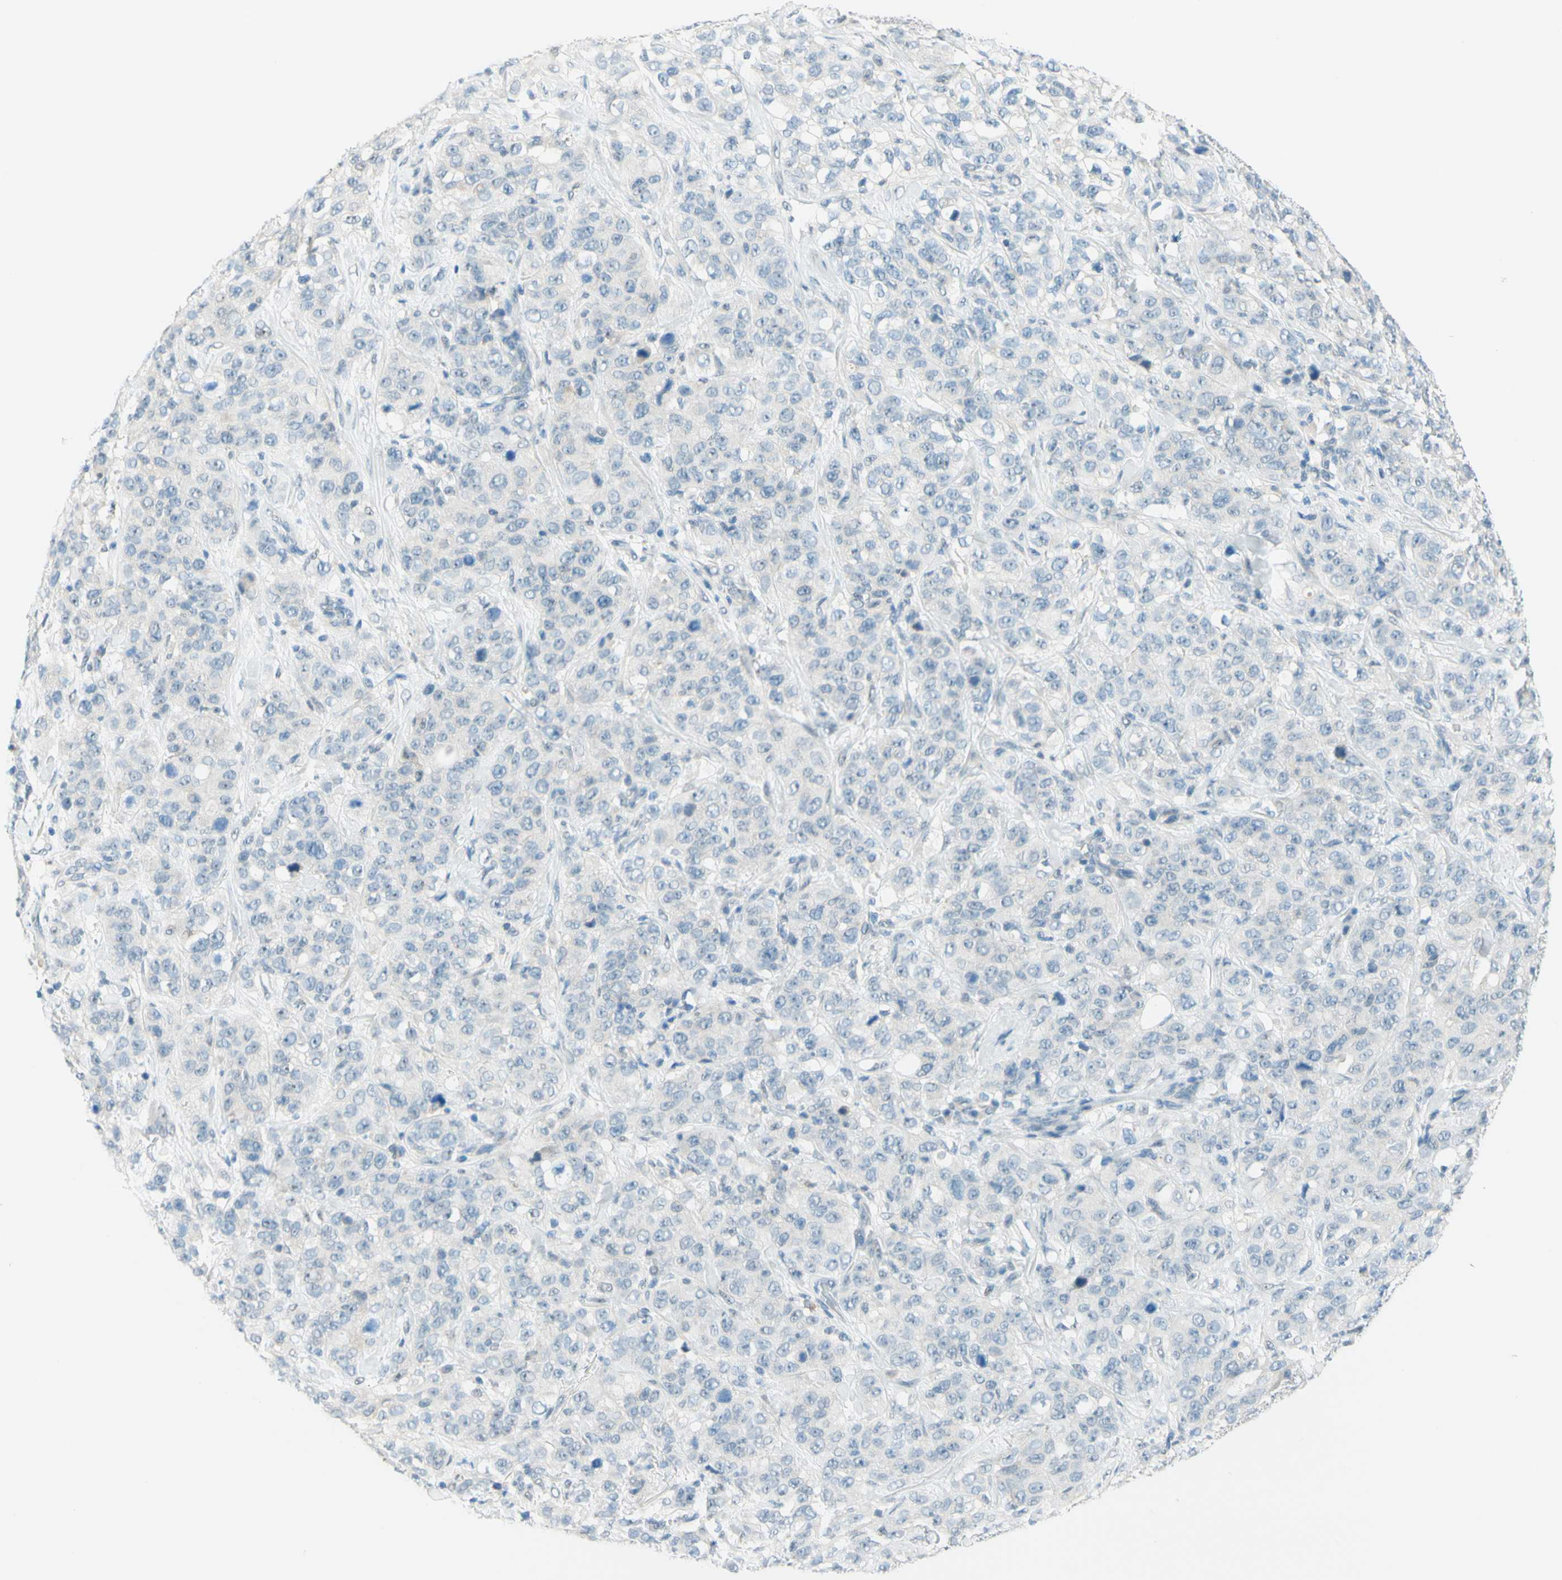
{"staining": {"intensity": "negative", "quantity": "none", "location": "none"}, "tissue": "stomach cancer", "cell_type": "Tumor cells", "image_type": "cancer", "snomed": [{"axis": "morphology", "description": "Adenocarcinoma, NOS"}, {"axis": "topography", "description": "Stomach"}], "caption": "The IHC image has no significant positivity in tumor cells of stomach cancer (adenocarcinoma) tissue.", "gene": "JPH1", "patient": {"sex": "male", "age": 48}}